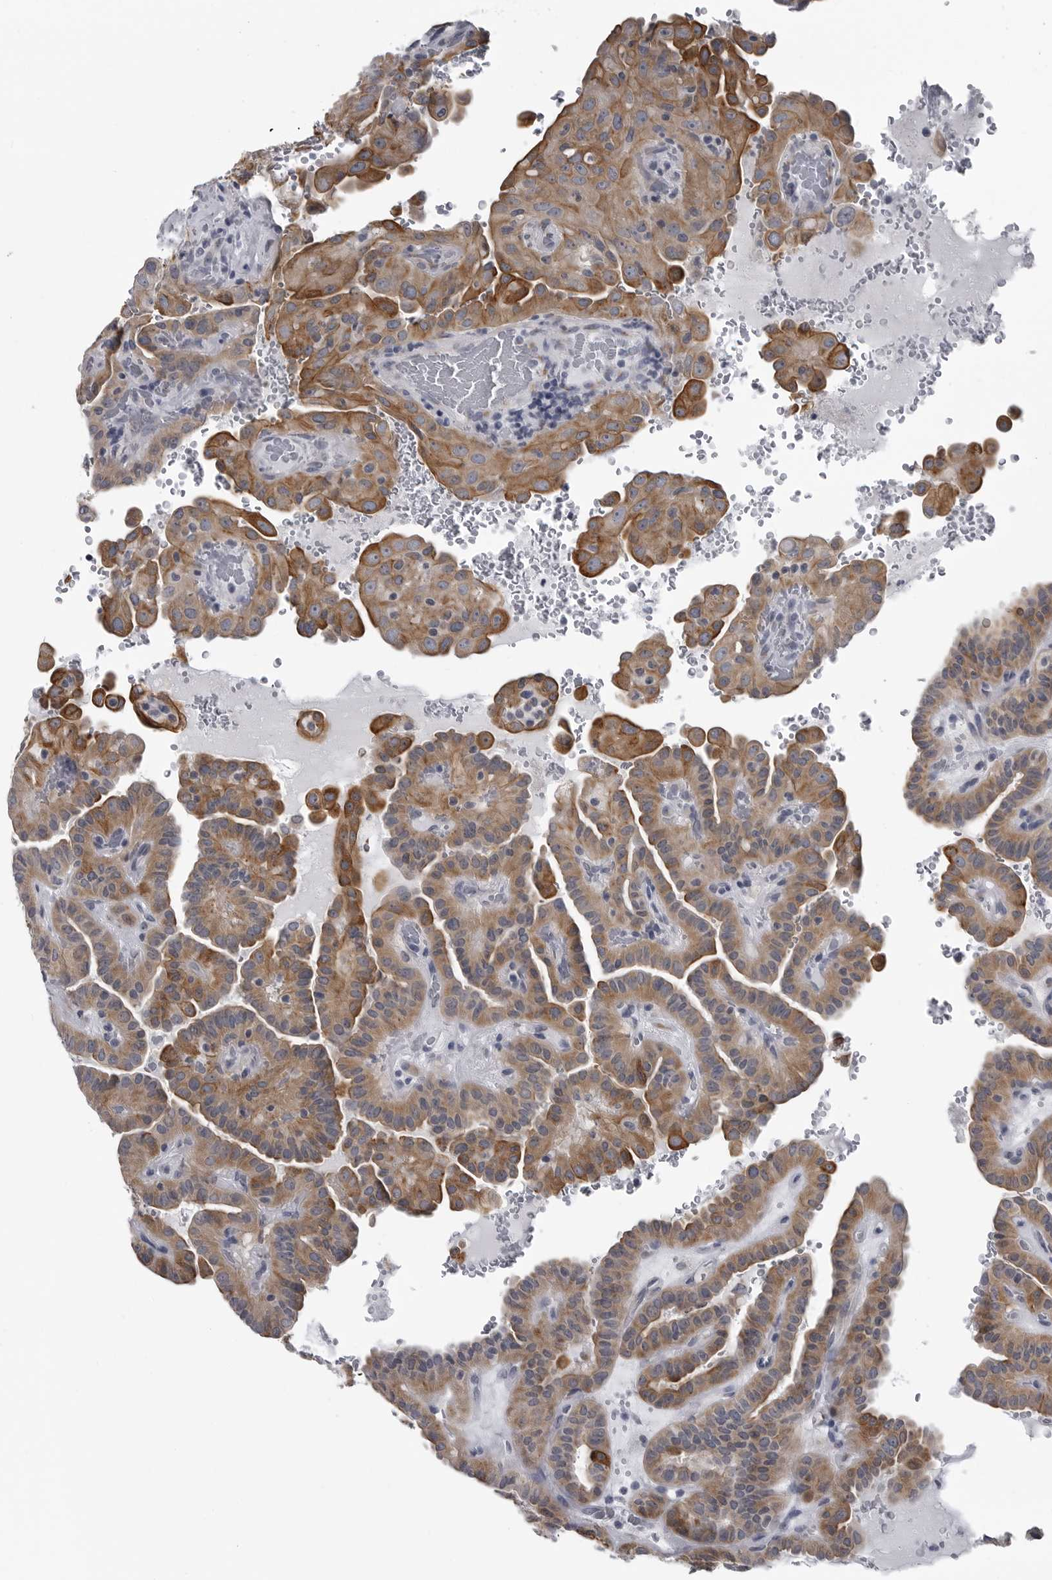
{"staining": {"intensity": "moderate", "quantity": ">75%", "location": "cytoplasmic/membranous"}, "tissue": "thyroid cancer", "cell_type": "Tumor cells", "image_type": "cancer", "snomed": [{"axis": "morphology", "description": "Papillary adenocarcinoma, NOS"}, {"axis": "topography", "description": "Thyroid gland"}], "caption": "Immunohistochemistry (IHC) (DAB (3,3'-diaminobenzidine)) staining of human papillary adenocarcinoma (thyroid) displays moderate cytoplasmic/membranous protein expression in about >75% of tumor cells.", "gene": "MYOC", "patient": {"sex": "male", "age": 77}}